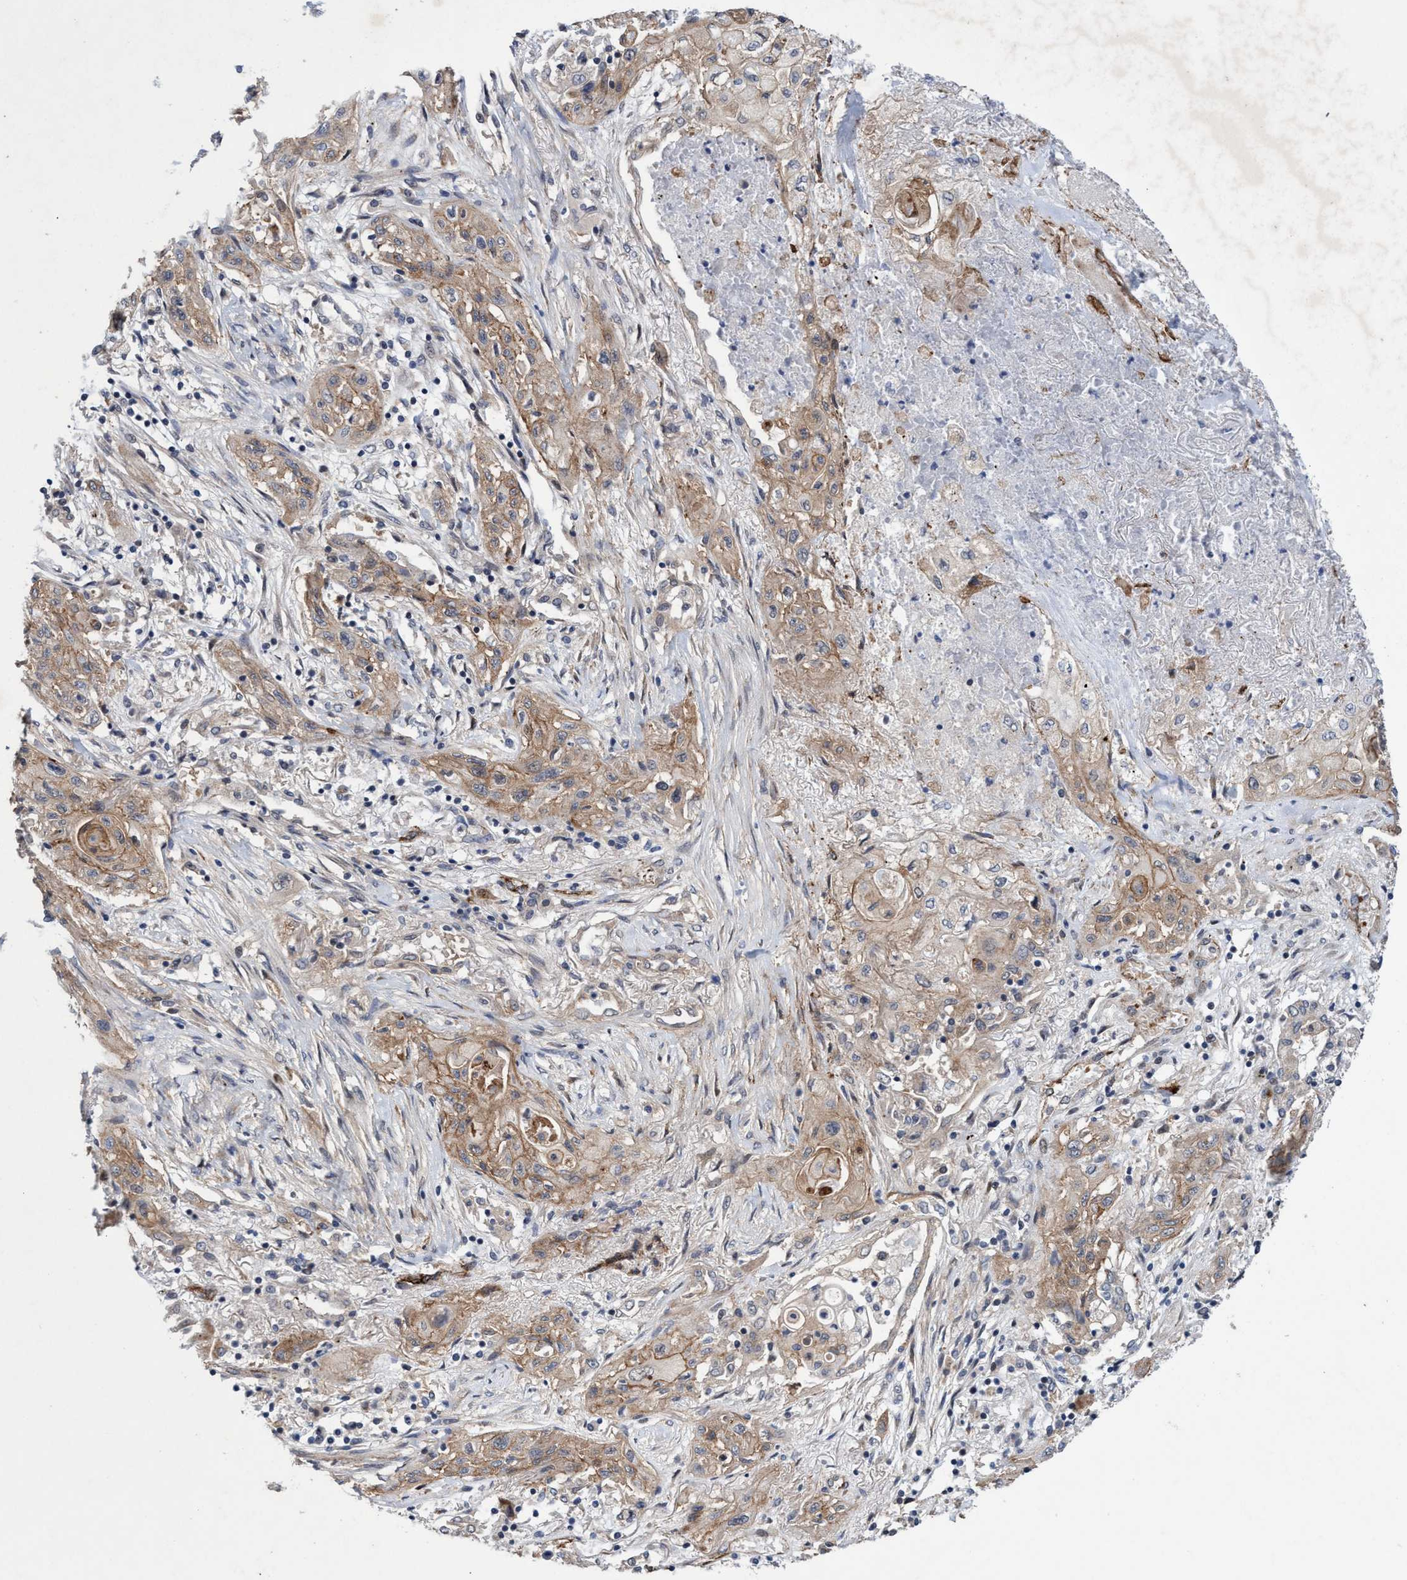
{"staining": {"intensity": "weak", "quantity": ">75%", "location": "cytoplasmic/membranous"}, "tissue": "lung cancer", "cell_type": "Tumor cells", "image_type": "cancer", "snomed": [{"axis": "morphology", "description": "Squamous cell carcinoma, NOS"}, {"axis": "topography", "description": "Lung"}], "caption": "DAB immunohistochemical staining of lung cancer demonstrates weak cytoplasmic/membranous protein staining in about >75% of tumor cells. (DAB IHC, brown staining for protein, blue staining for nuclei).", "gene": "ZNF750", "patient": {"sex": "female", "age": 47}}